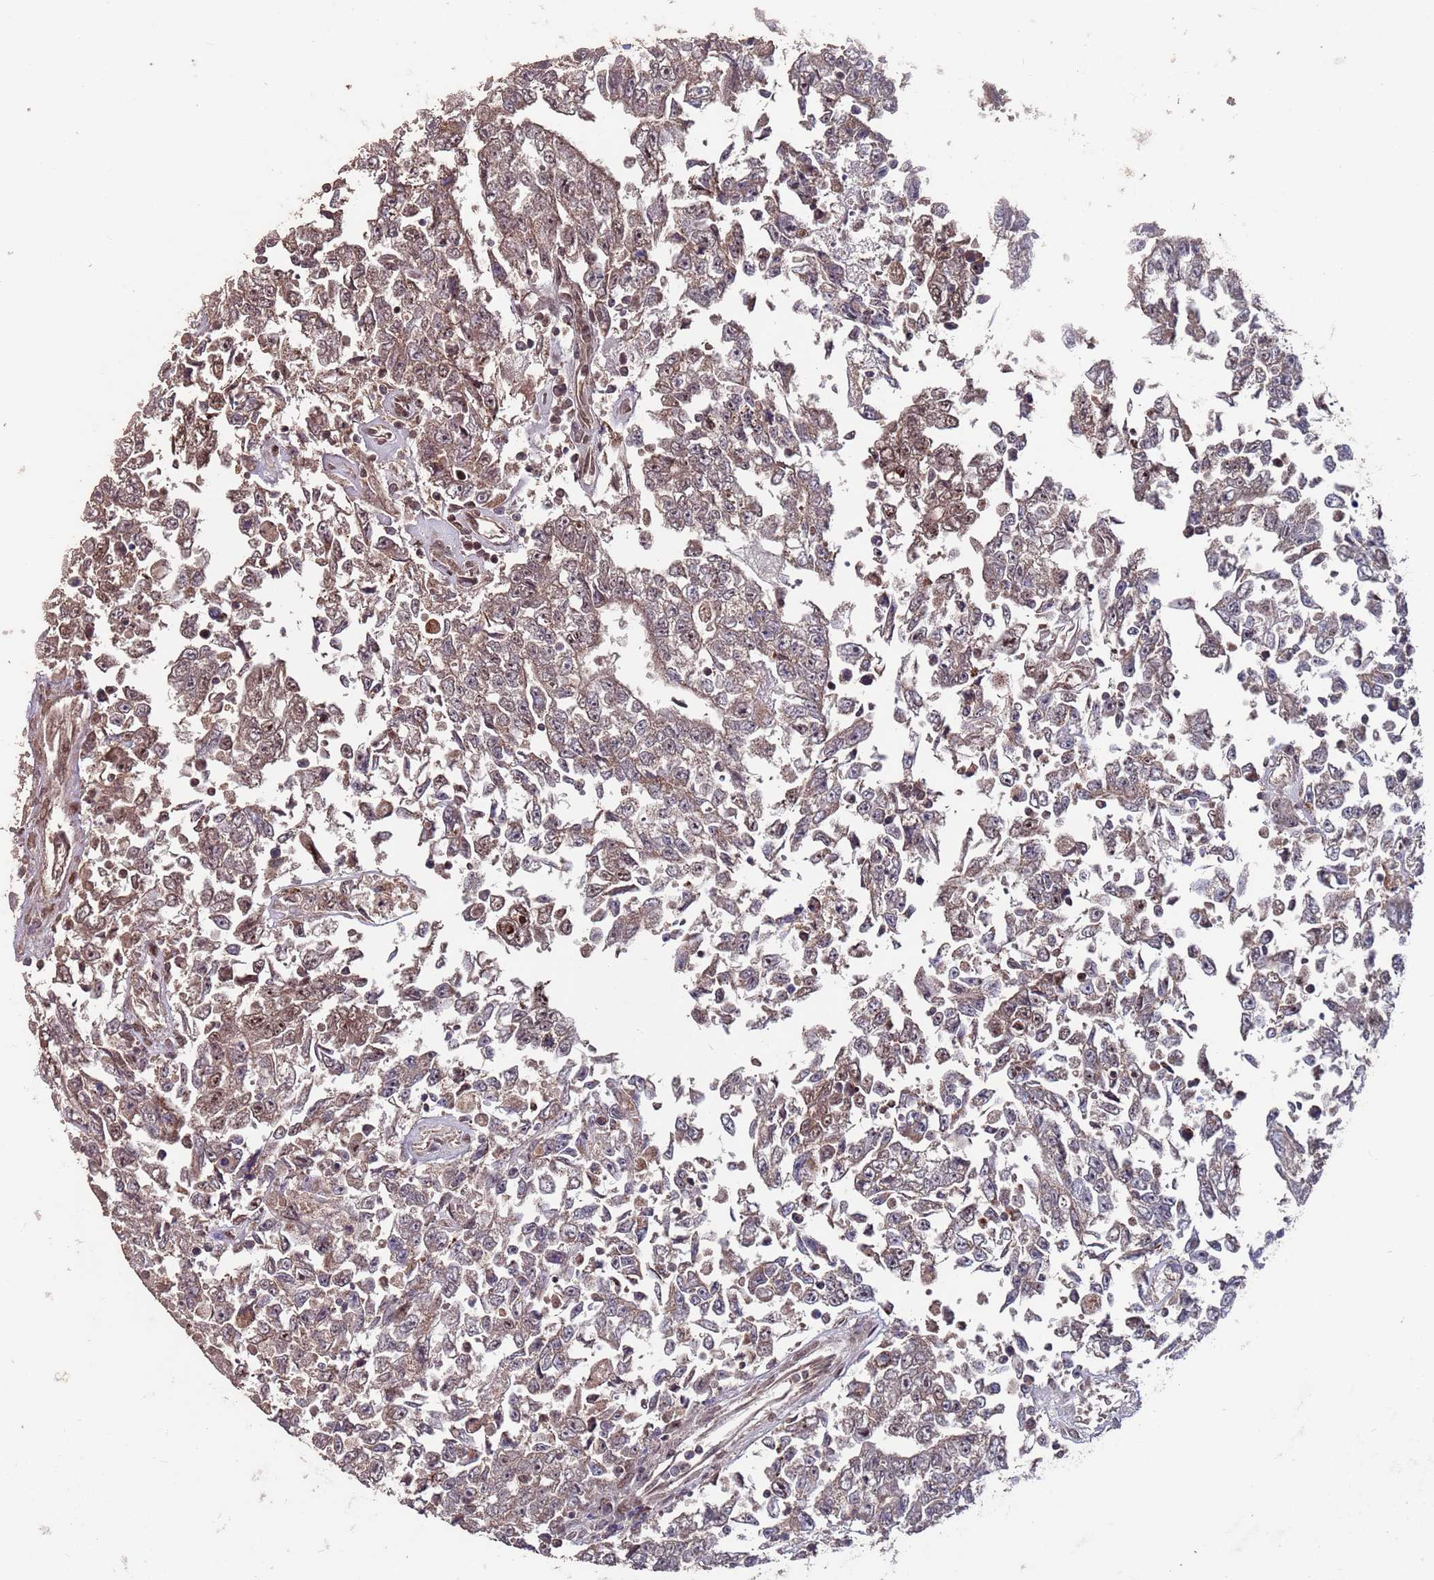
{"staining": {"intensity": "weak", "quantity": ">75%", "location": "cytoplasmic/membranous,nuclear"}, "tissue": "testis cancer", "cell_type": "Tumor cells", "image_type": "cancer", "snomed": [{"axis": "morphology", "description": "Carcinoma, Embryonal, NOS"}, {"axis": "topography", "description": "Testis"}], "caption": "About >75% of tumor cells in human testis embryonal carcinoma demonstrate weak cytoplasmic/membranous and nuclear protein staining as visualized by brown immunohistochemical staining.", "gene": "PRR7", "patient": {"sex": "male", "age": 25}}